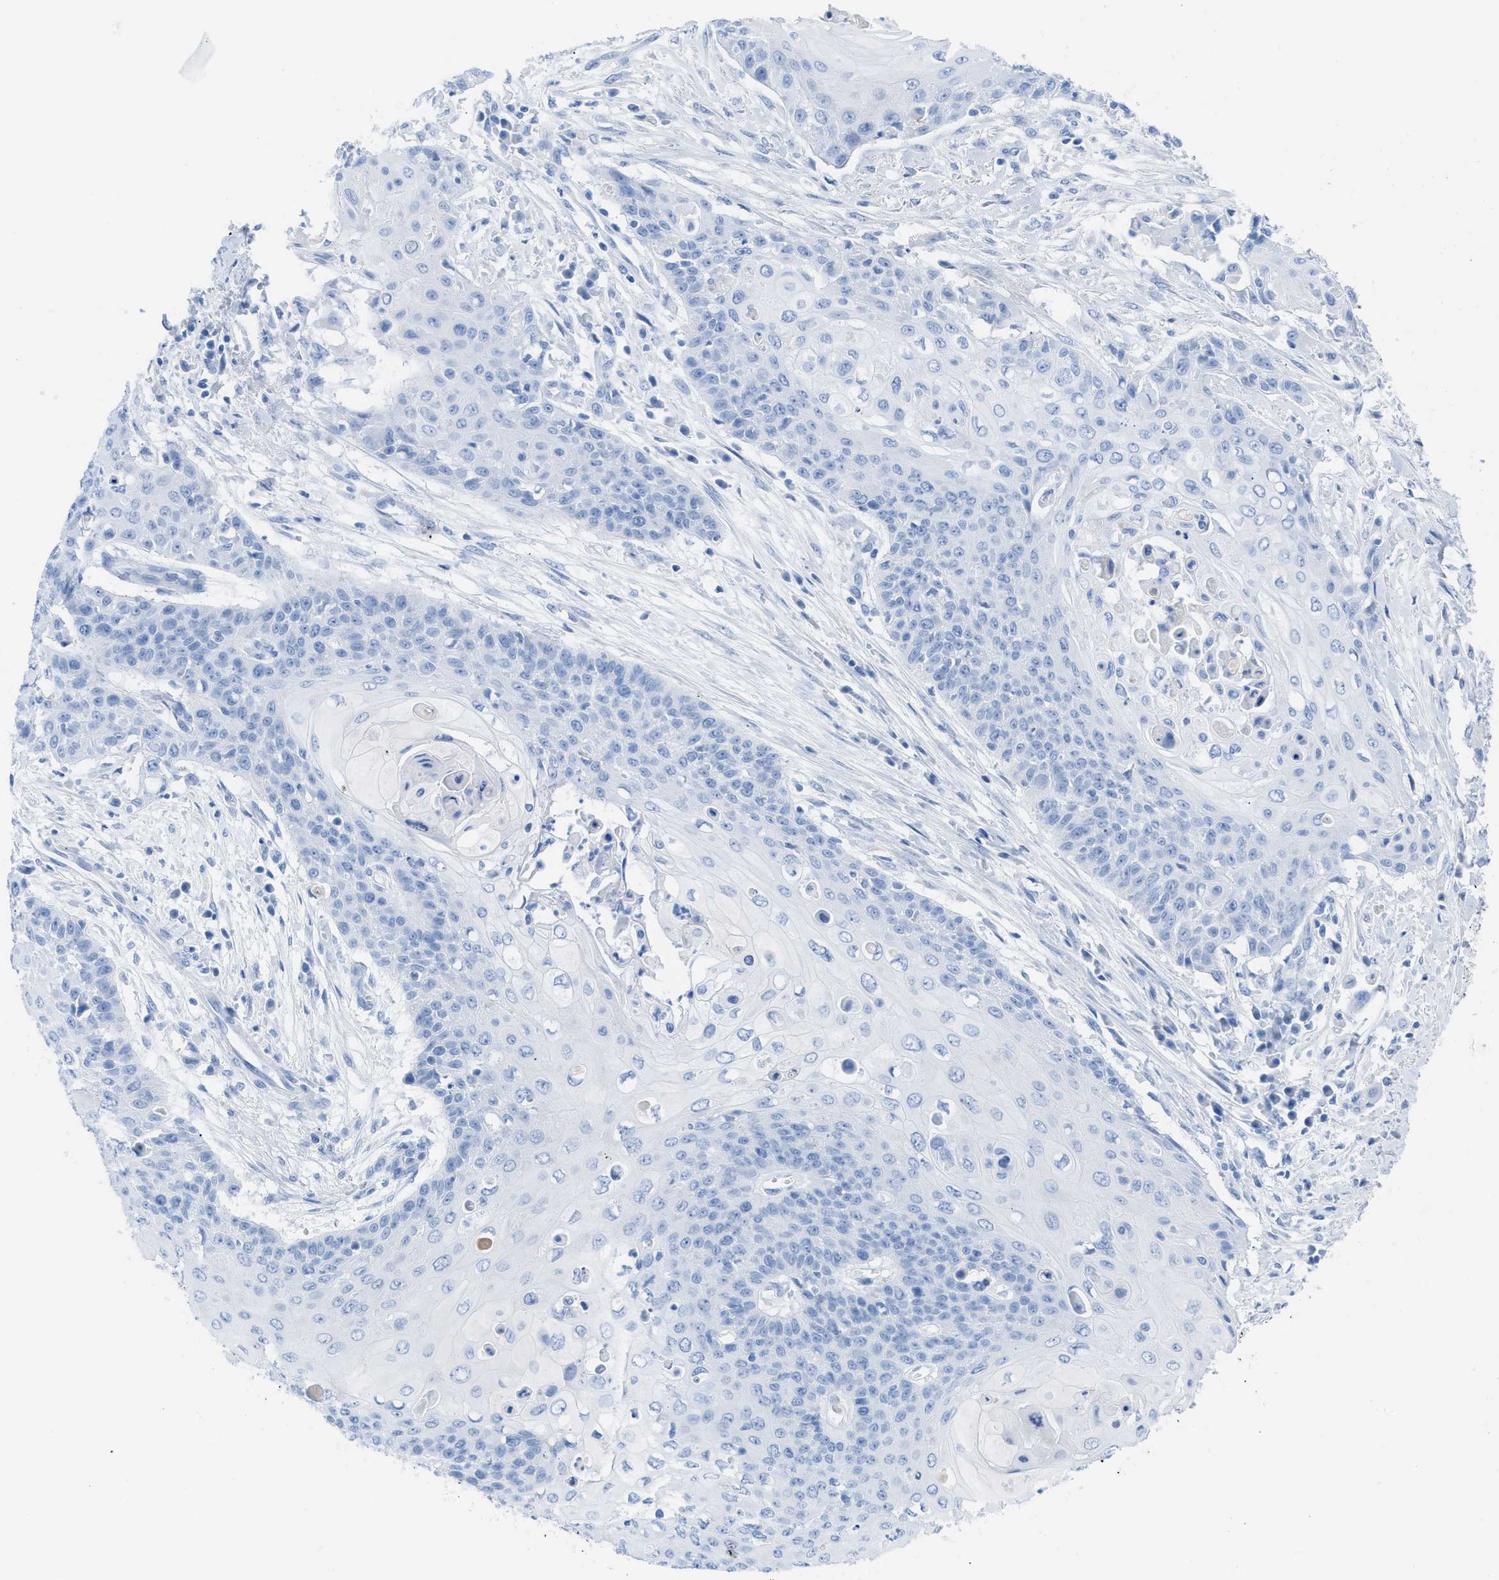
{"staining": {"intensity": "negative", "quantity": "none", "location": "none"}, "tissue": "cervical cancer", "cell_type": "Tumor cells", "image_type": "cancer", "snomed": [{"axis": "morphology", "description": "Squamous cell carcinoma, NOS"}, {"axis": "topography", "description": "Cervix"}], "caption": "A high-resolution image shows IHC staining of cervical cancer (squamous cell carcinoma), which demonstrates no significant staining in tumor cells. Nuclei are stained in blue.", "gene": "TCL1A", "patient": {"sex": "female", "age": 39}}